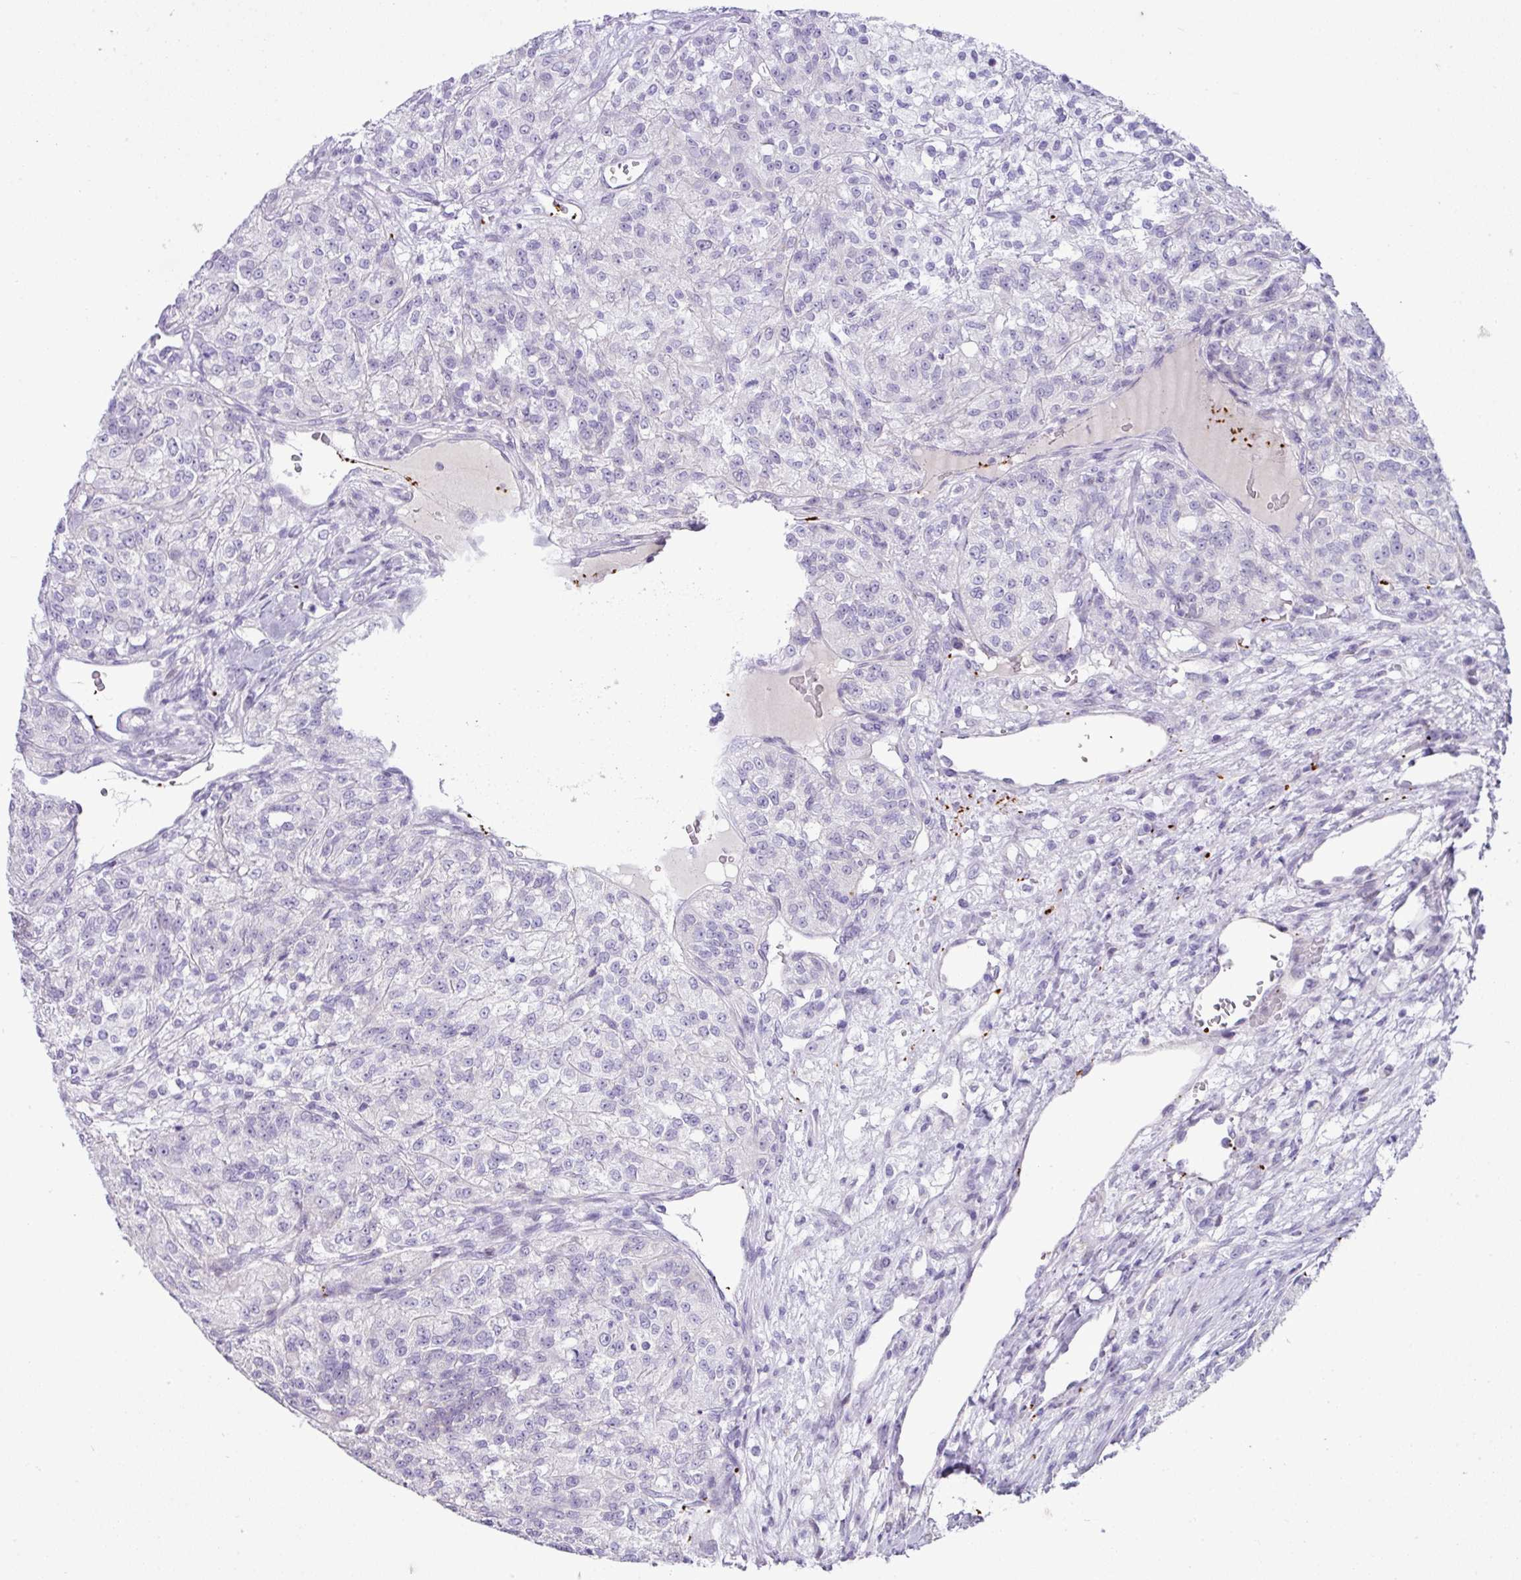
{"staining": {"intensity": "negative", "quantity": "none", "location": "none"}, "tissue": "renal cancer", "cell_type": "Tumor cells", "image_type": "cancer", "snomed": [{"axis": "morphology", "description": "Adenocarcinoma, NOS"}, {"axis": "topography", "description": "Kidney"}], "caption": "This is an IHC image of renal cancer. There is no positivity in tumor cells.", "gene": "CMTM5", "patient": {"sex": "female", "age": 63}}